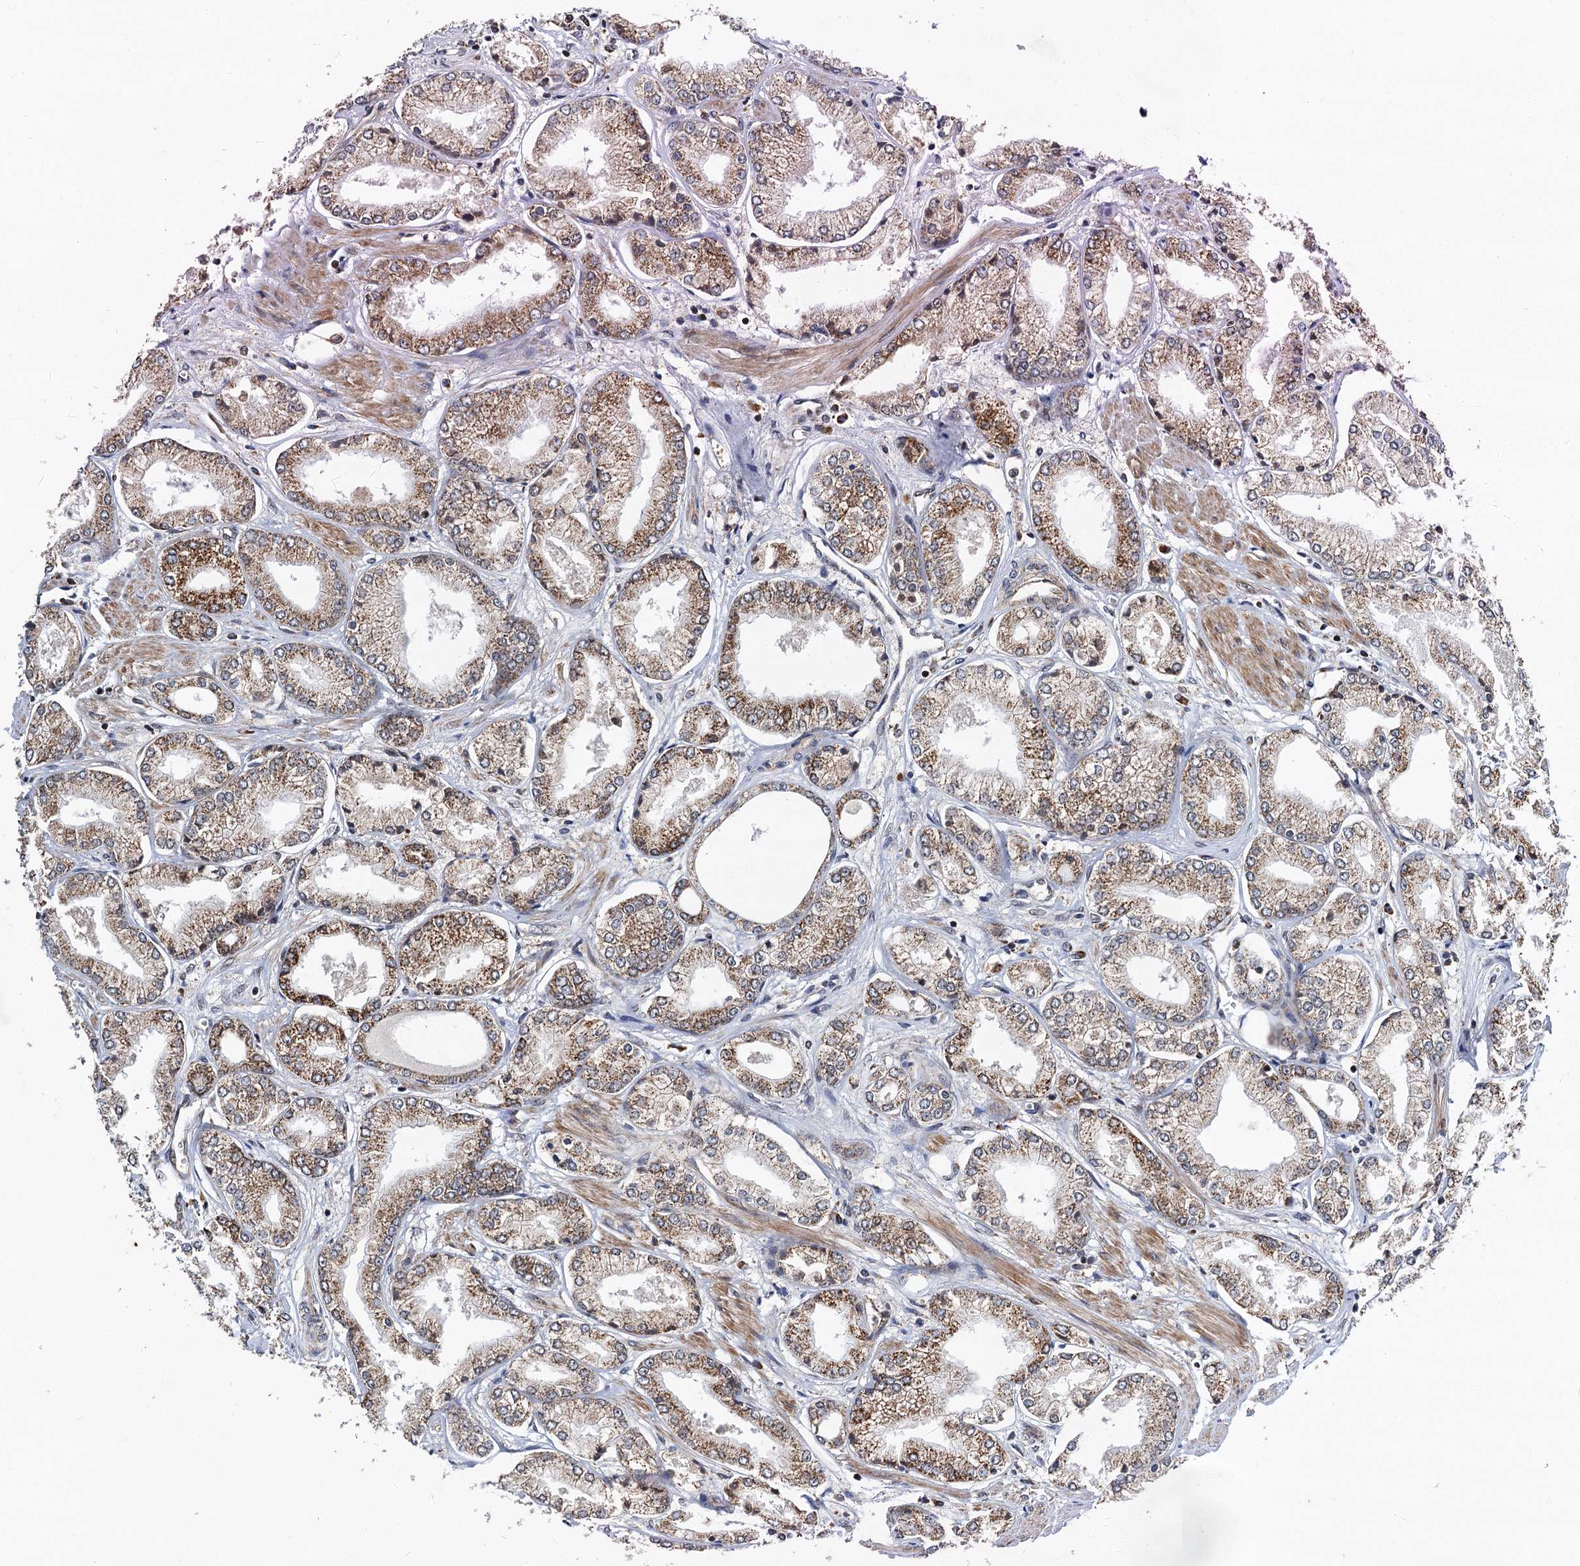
{"staining": {"intensity": "moderate", "quantity": ">75%", "location": "cytoplasmic/membranous"}, "tissue": "prostate cancer", "cell_type": "Tumor cells", "image_type": "cancer", "snomed": [{"axis": "morphology", "description": "Adenocarcinoma, Low grade"}, {"axis": "topography", "description": "Prostate"}], "caption": "About >75% of tumor cells in prostate cancer reveal moderate cytoplasmic/membranous protein positivity as visualized by brown immunohistochemical staining.", "gene": "CMPK2", "patient": {"sex": "male", "age": 60}}